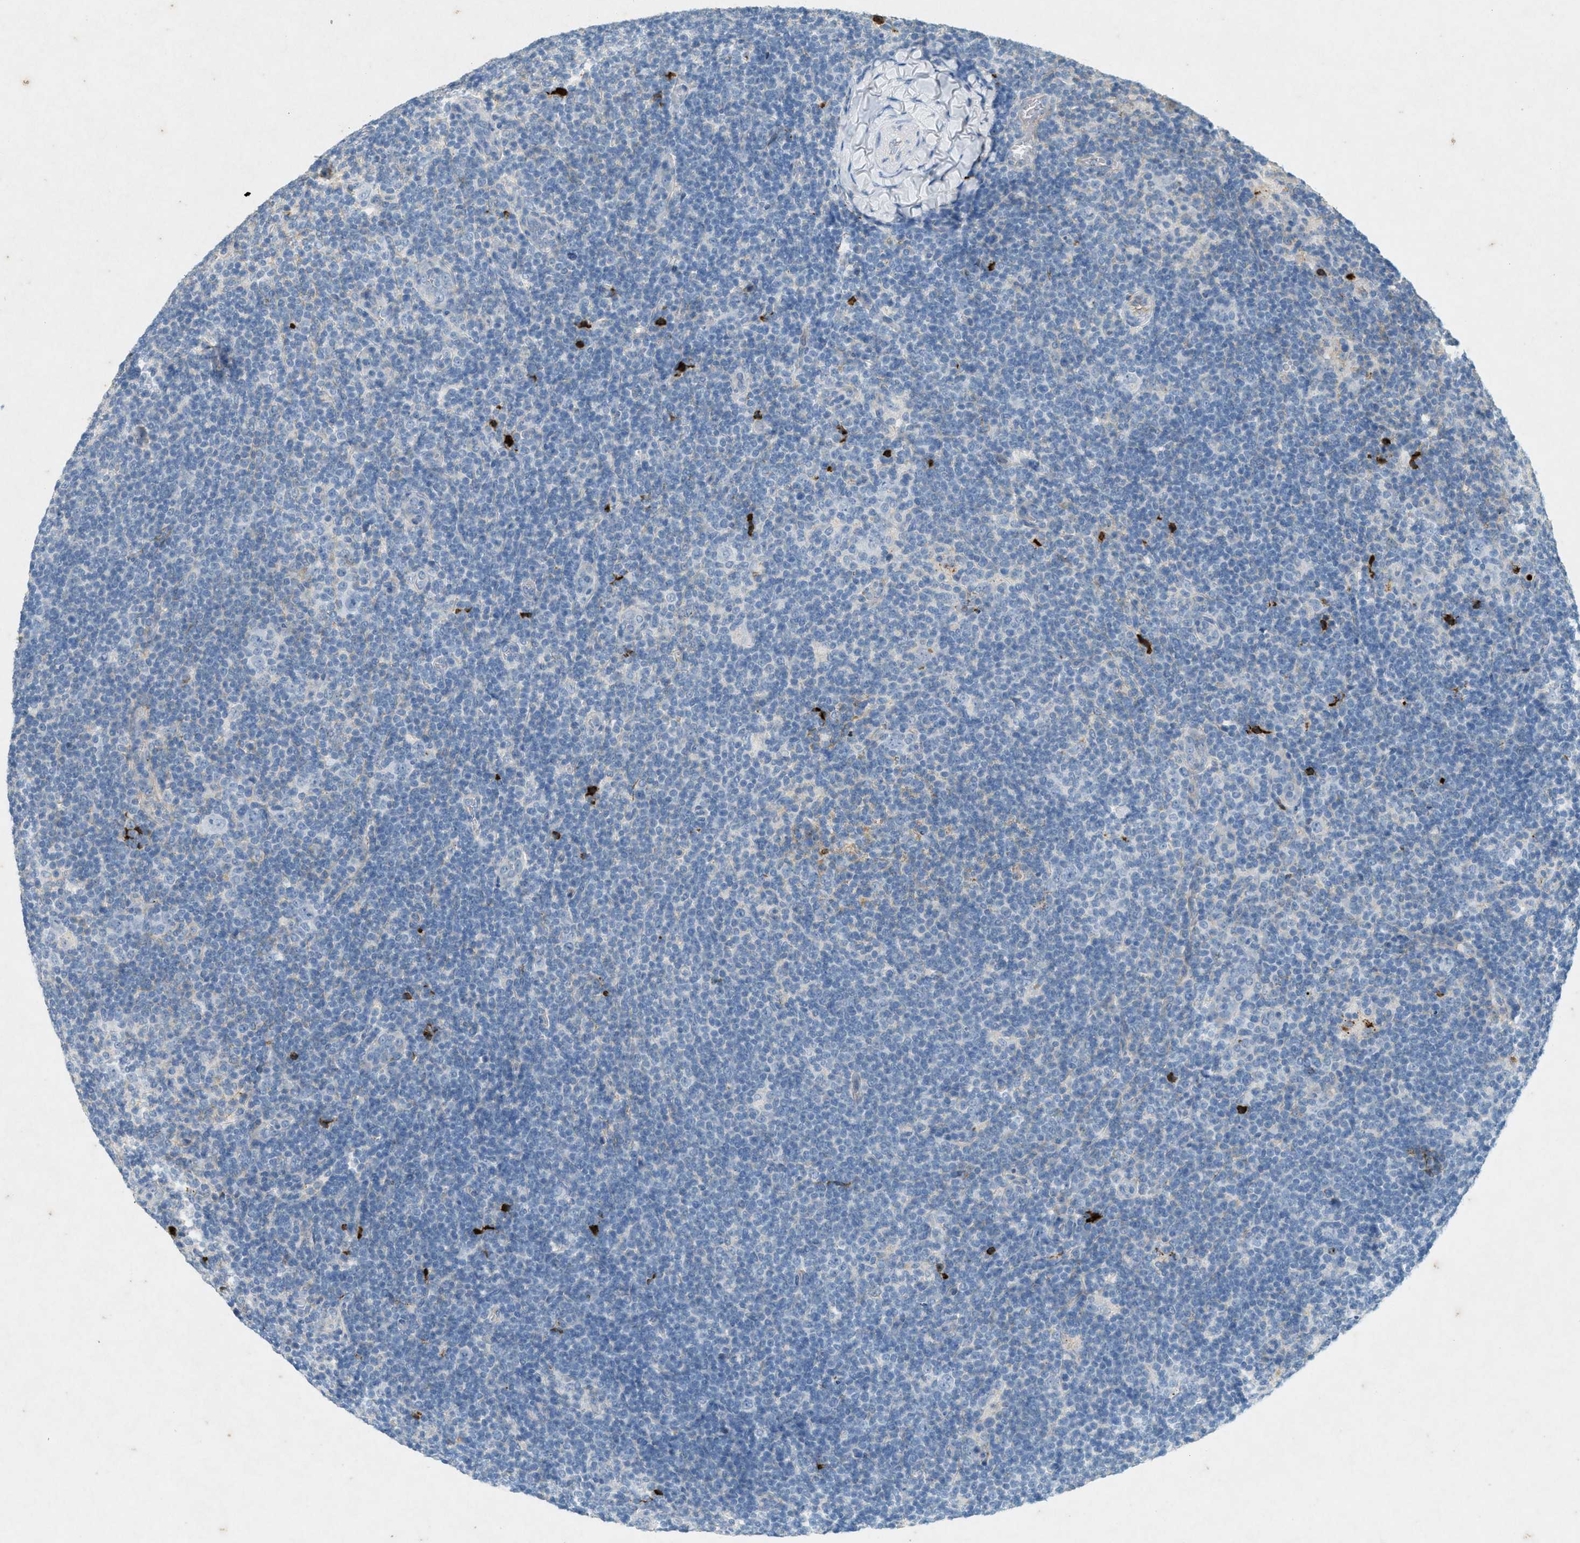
{"staining": {"intensity": "negative", "quantity": "none", "location": "none"}, "tissue": "lymphoma", "cell_type": "Tumor cells", "image_type": "cancer", "snomed": [{"axis": "morphology", "description": "Hodgkin's disease, NOS"}, {"axis": "topography", "description": "Lymph node"}], "caption": "This is an immunohistochemistry histopathology image of lymphoma. There is no expression in tumor cells.", "gene": "F2", "patient": {"sex": "female", "age": 57}}